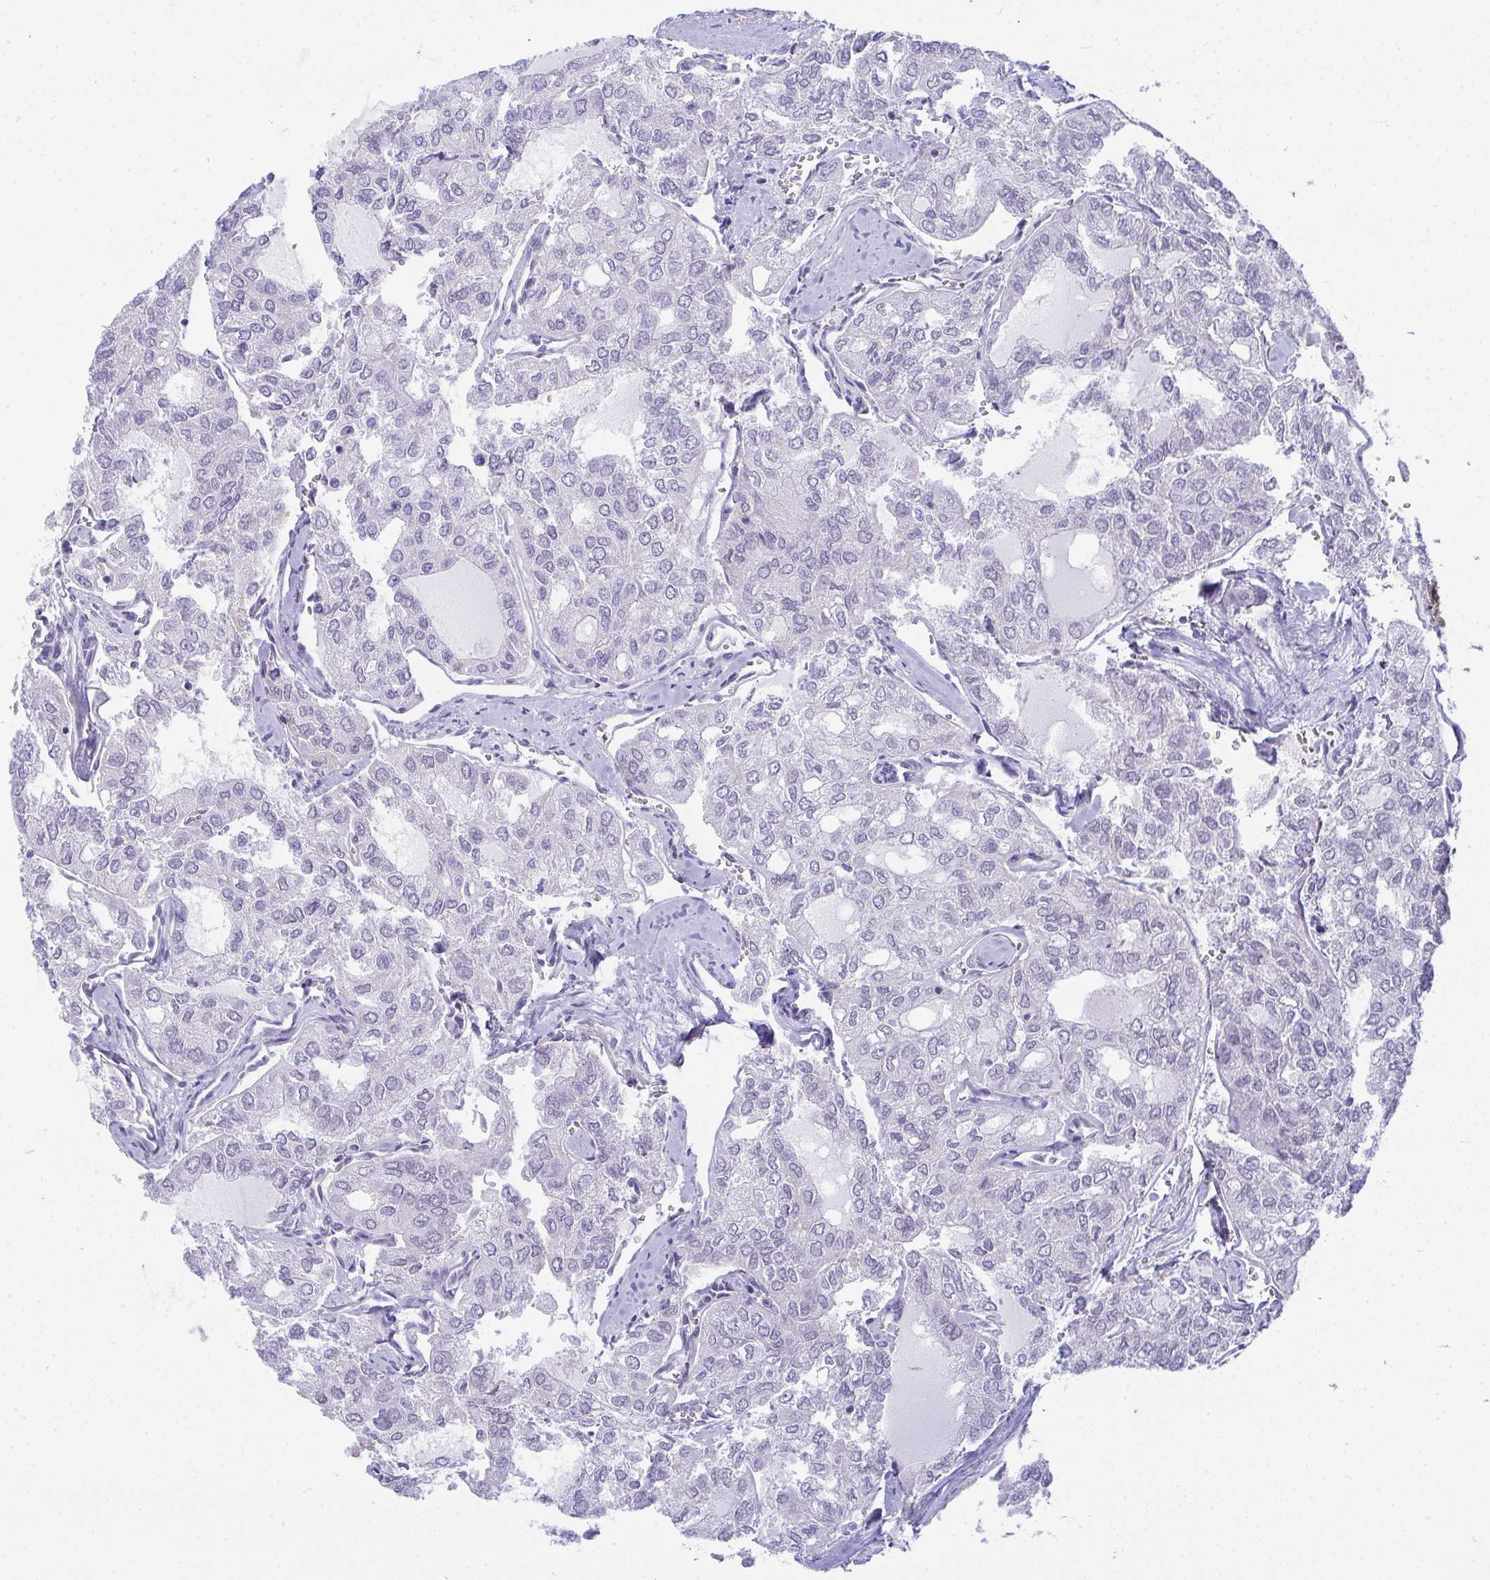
{"staining": {"intensity": "negative", "quantity": "none", "location": "none"}, "tissue": "thyroid cancer", "cell_type": "Tumor cells", "image_type": "cancer", "snomed": [{"axis": "morphology", "description": "Follicular adenoma carcinoma, NOS"}, {"axis": "topography", "description": "Thyroid gland"}], "caption": "Tumor cells show no significant positivity in thyroid cancer (follicular adenoma carcinoma).", "gene": "MYL12A", "patient": {"sex": "male", "age": 75}}